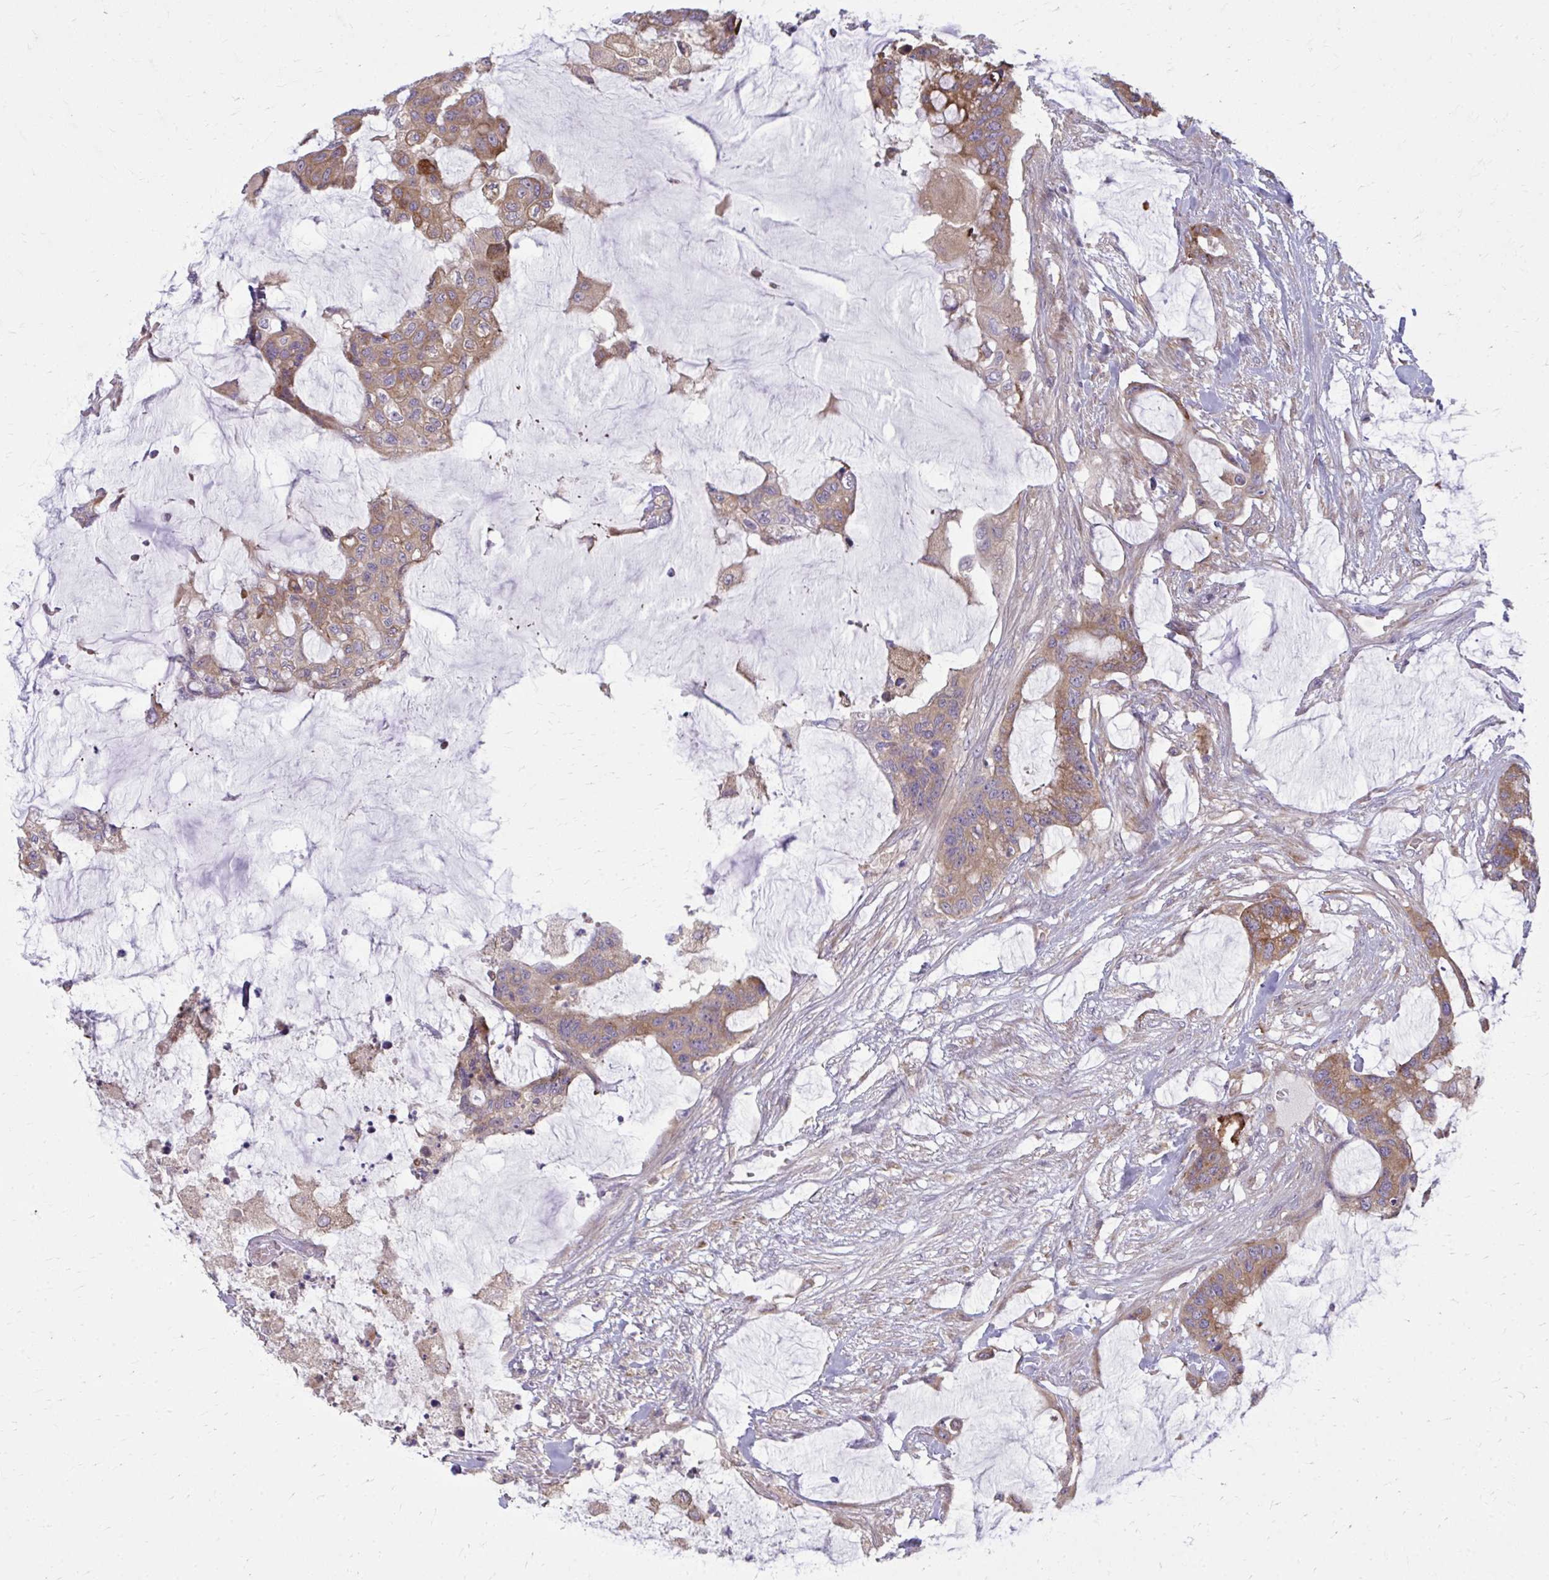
{"staining": {"intensity": "moderate", "quantity": ">75%", "location": "cytoplasmic/membranous"}, "tissue": "colorectal cancer", "cell_type": "Tumor cells", "image_type": "cancer", "snomed": [{"axis": "morphology", "description": "Adenocarcinoma, NOS"}, {"axis": "topography", "description": "Rectum"}], "caption": "Immunohistochemistry (IHC) photomicrograph of human colorectal cancer stained for a protein (brown), which exhibits medium levels of moderate cytoplasmic/membranous positivity in about >75% of tumor cells.", "gene": "CEMP1", "patient": {"sex": "female", "age": 59}}